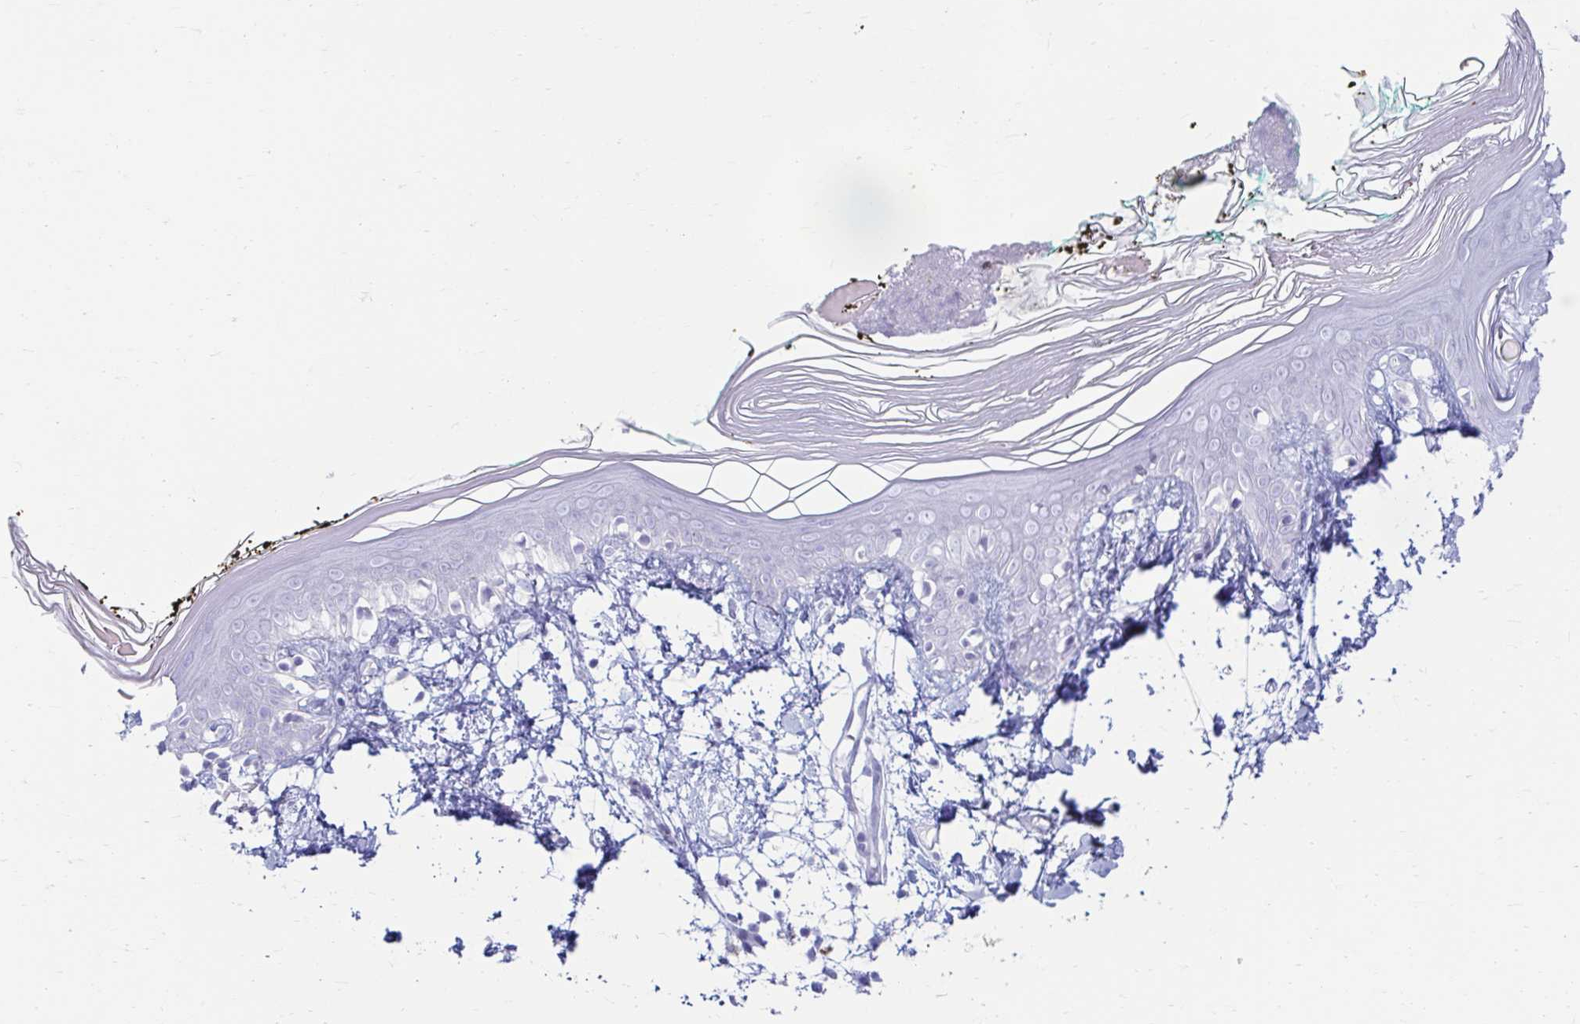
{"staining": {"intensity": "negative", "quantity": "none", "location": "none"}, "tissue": "skin", "cell_type": "Fibroblasts", "image_type": "normal", "snomed": [{"axis": "morphology", "description": "Normal tissue, NOS"}, {"axis": "topography", "description": "Skin"}], "caption": "DAB (3,3'-diaminobenzidine) immunohistochemical staining of normal human skin reveals no significant expression in fibroblasts.", "gene": "ERICH6", "patient": {"sex": "female", "age": 34}}